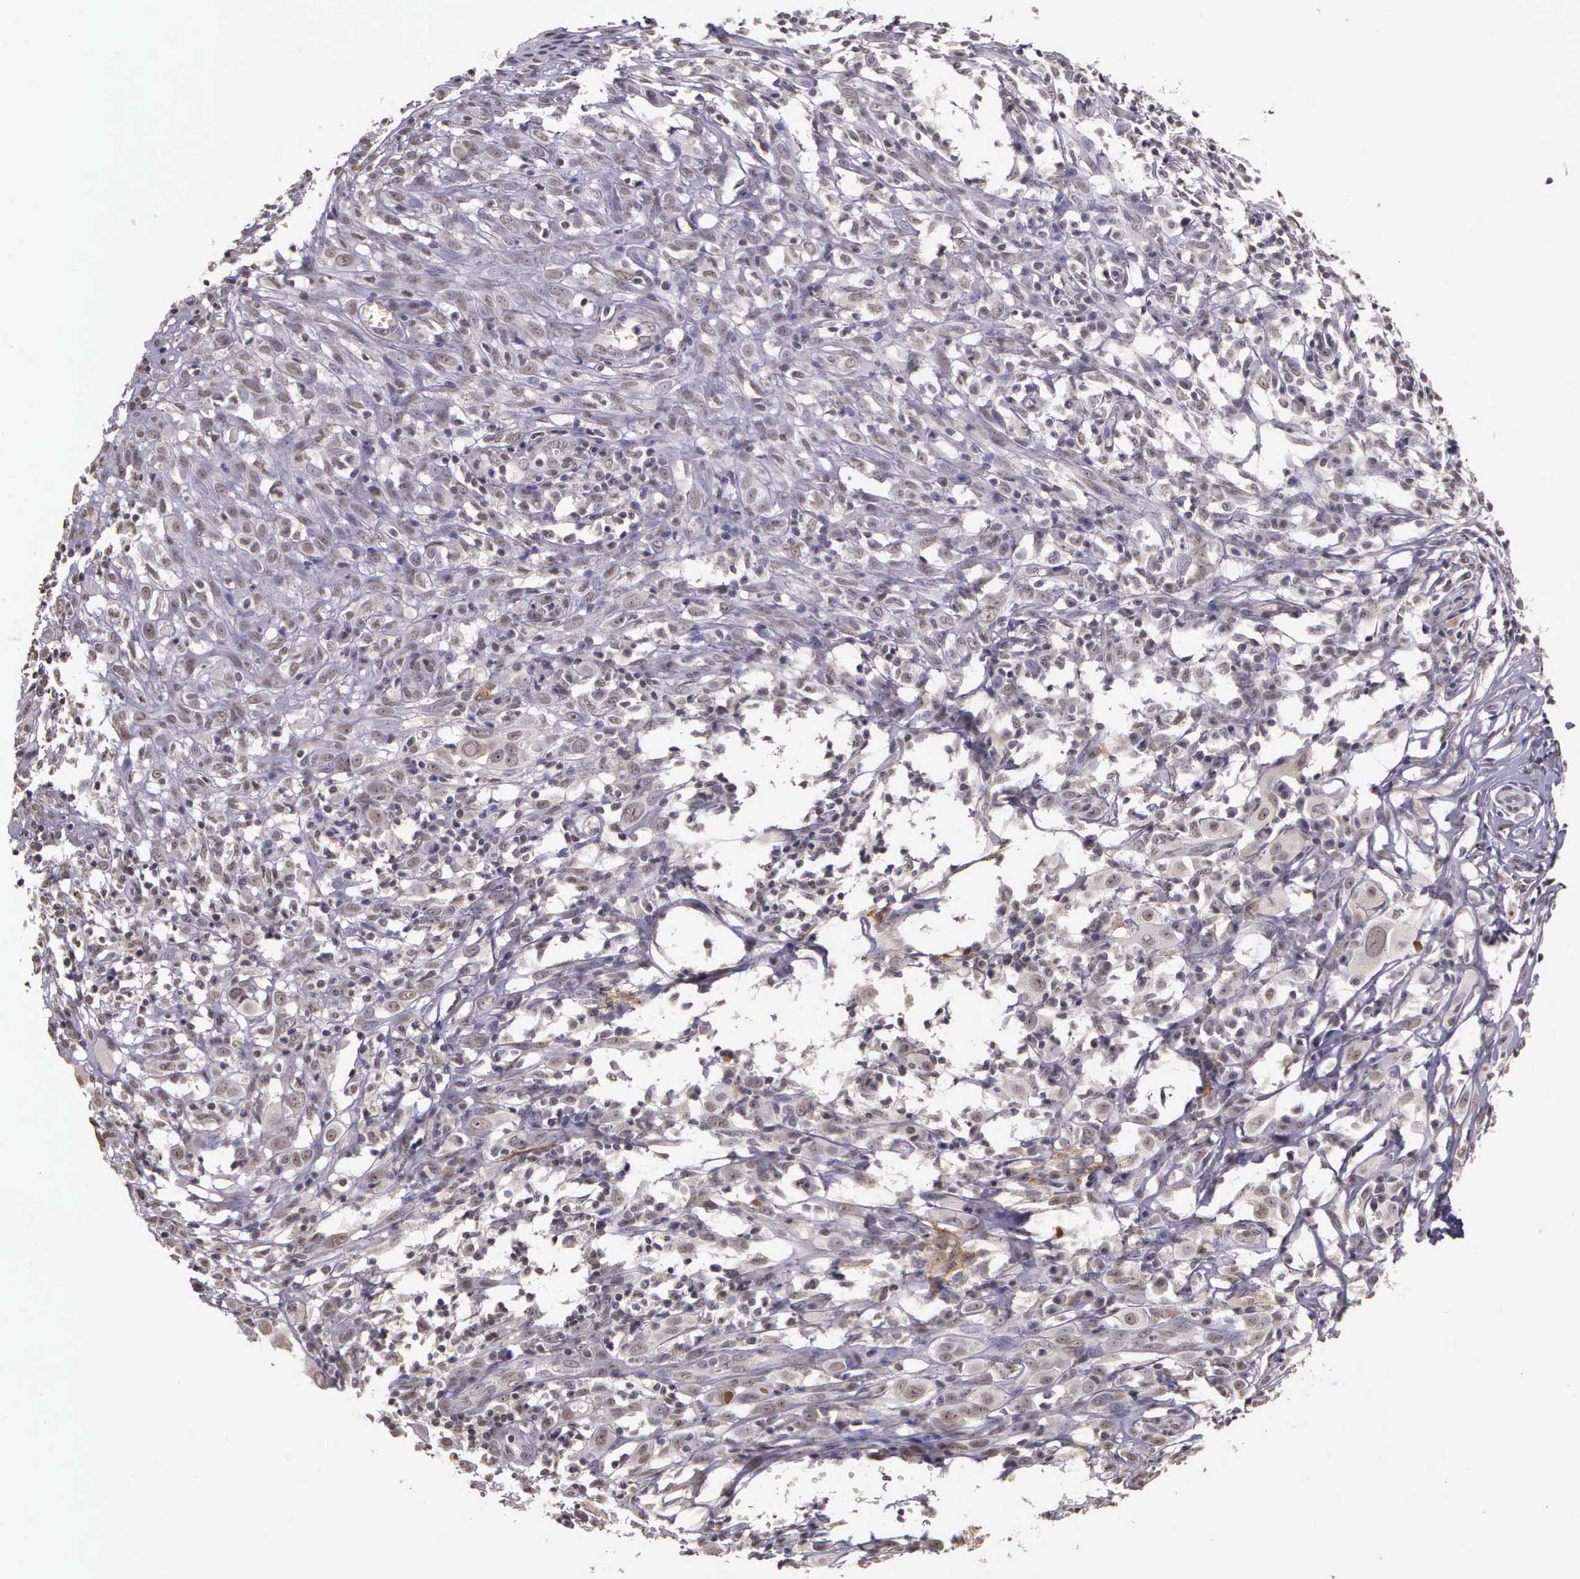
{"staining": {"intensity": "negative", "quantity": "none", "location": "none"}, "tissue": "melanoma", "cell_type": "Tumor cells", "image_type": "cancer", "snomed": [{"axis": "morphology", "description": "Malignant melanoma, NOS"}, {"axis": "topography", "description": "Skin"}], "caption": "Immunohistochemistry (IHC) micrograph of neoplastic tissue: malignant melanoma stained with DAB (3,3'-diaminobenzidine) shows no significant protein staining in tumor cells. (DAB immunohistochemistry (IHC) with hematoxylin counter stain).", "gene": "ARMCX5", "patient": {"sex": "female", "age": 52}}